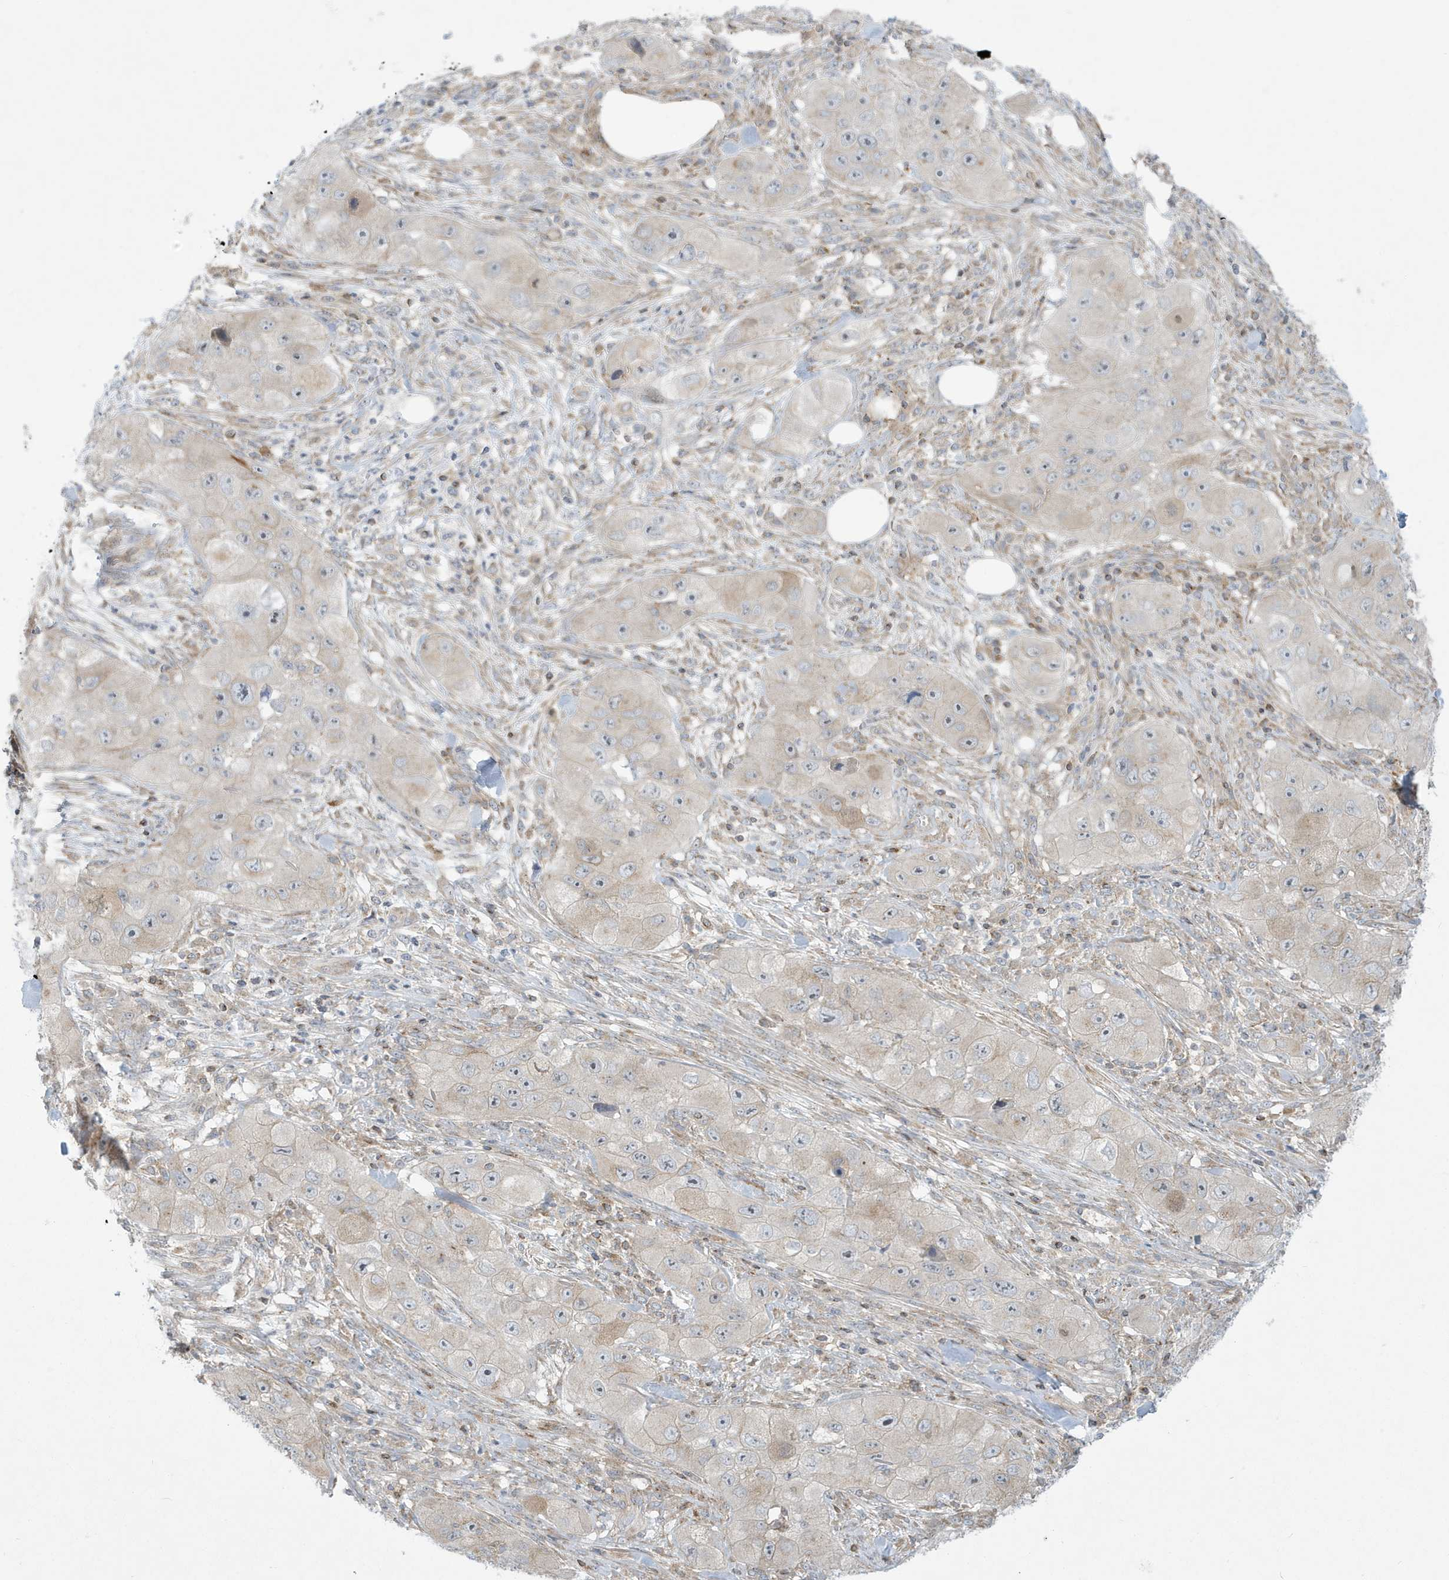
{"staining": {"intensity": "negative", "quantity": "none", "location": "none"}, "tissue": "skin cancer", "cell_type": "Tumor cells", "image_type": "cancer", "snomed": [{"axis": "morphology", "description": "Squamous cell carcinoma, NOS"}, {"axis": "topography", "description": "Skin"}, {"axis": "topography", "description": "Subcutis"}], "caption": "Immunohistochemistry (IHC) of human squamous cell carcinoma (skin) reveals no staining in tumor cells.", "gene": "SLAMF9", "patient": {"sex": "male", "age": 73}}